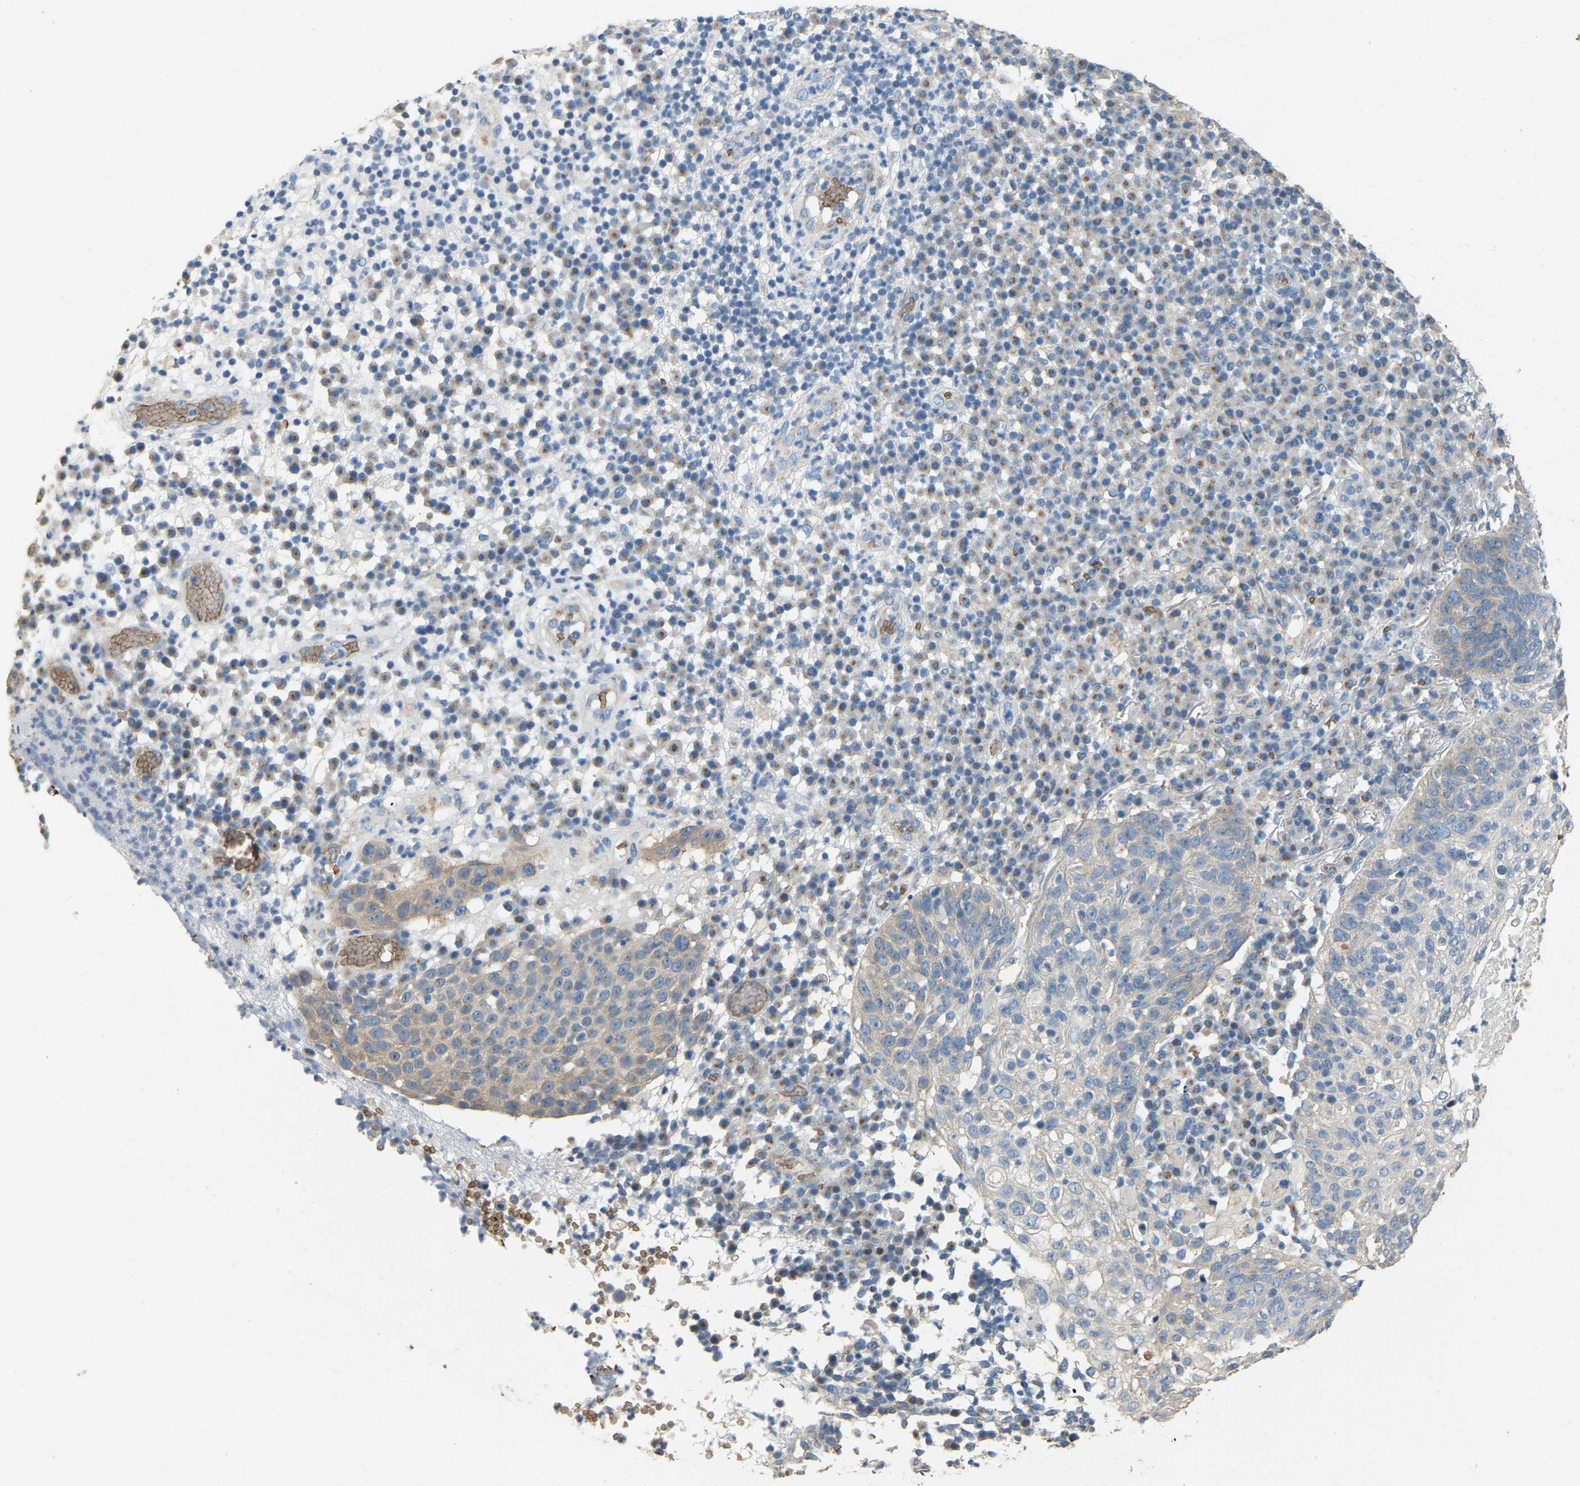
{"staining": {"intensity": "weak", "quantity": "<25%", "location": "cytoplasmic/membranous"}, "tissue": "skin cancer", "cell_type": "Tumor cells", "image_type": "cancer", "snomed": [{"axis": "morphology", "description": "Squamous cell carcinoma in situ, NOS"}, {"axis": "morphology", "description": "Squamous cell carcinoma, NOS"}, {"axis": "topography", "description": "Skin"}], "caption": "Protein analysis of skin cancer reveals no significant expression in tumor cells.", "gene": "CFAP298", "patient": {"sex": "male", "age": 93}}